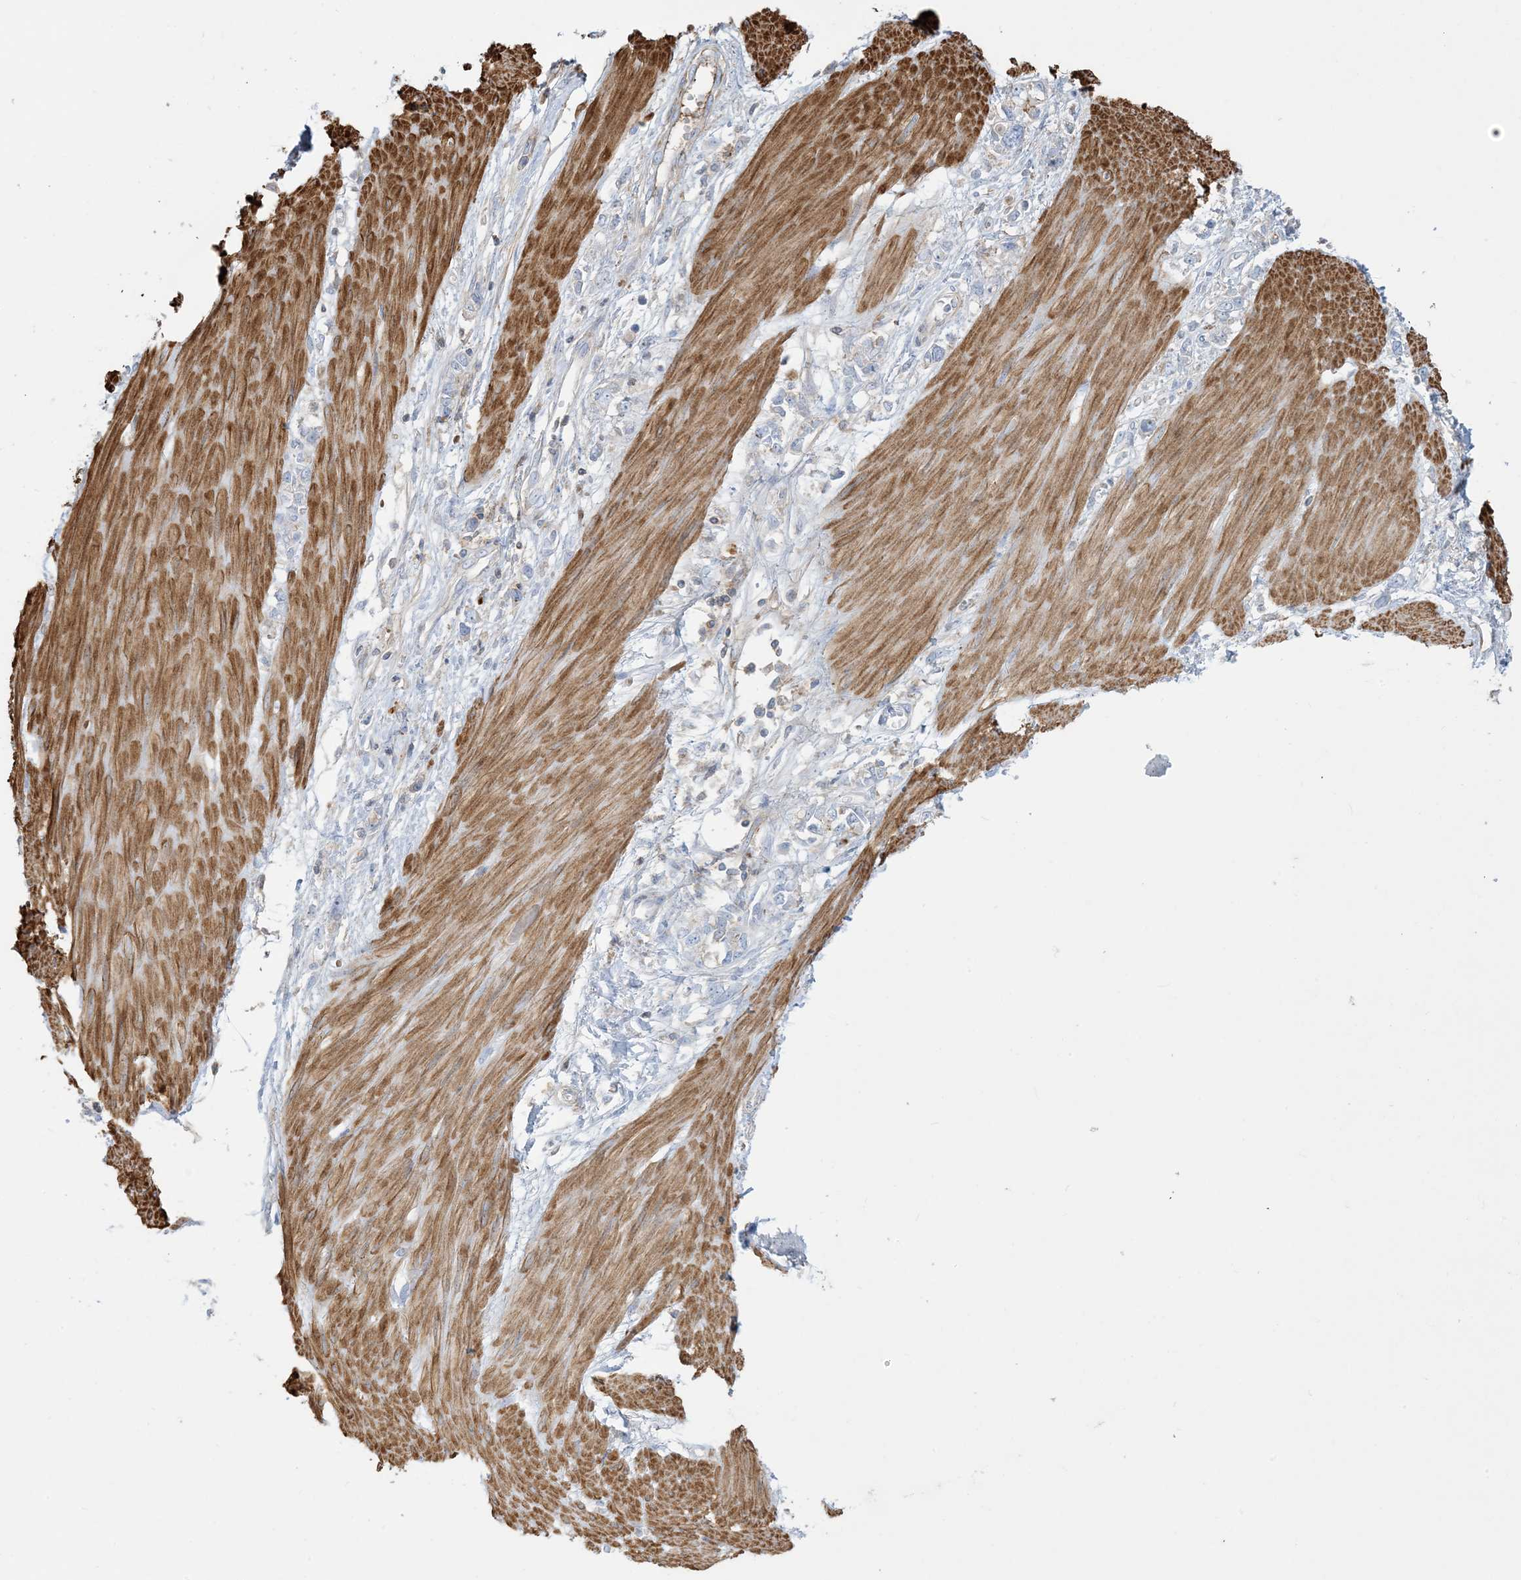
{"staining": {"intensity": "negative", "quantity": "none", "location": "none"}, "tissue": "stomach cancer", "cell_type": "Tumor cells", "image_type": "cancer", "snomed": [{"axis": "morphology", "description": "Adenocarcinoma, NOS"}, {"axis": "topography", "description": "Stomach"}], "caption": "Human adenocarcinoma (stomach) stained for a protein using immunohistochemistry displays no expression in tumor cells.", "gene": "GTF3C2", "patient": {"sex": "female", "age": 76}}